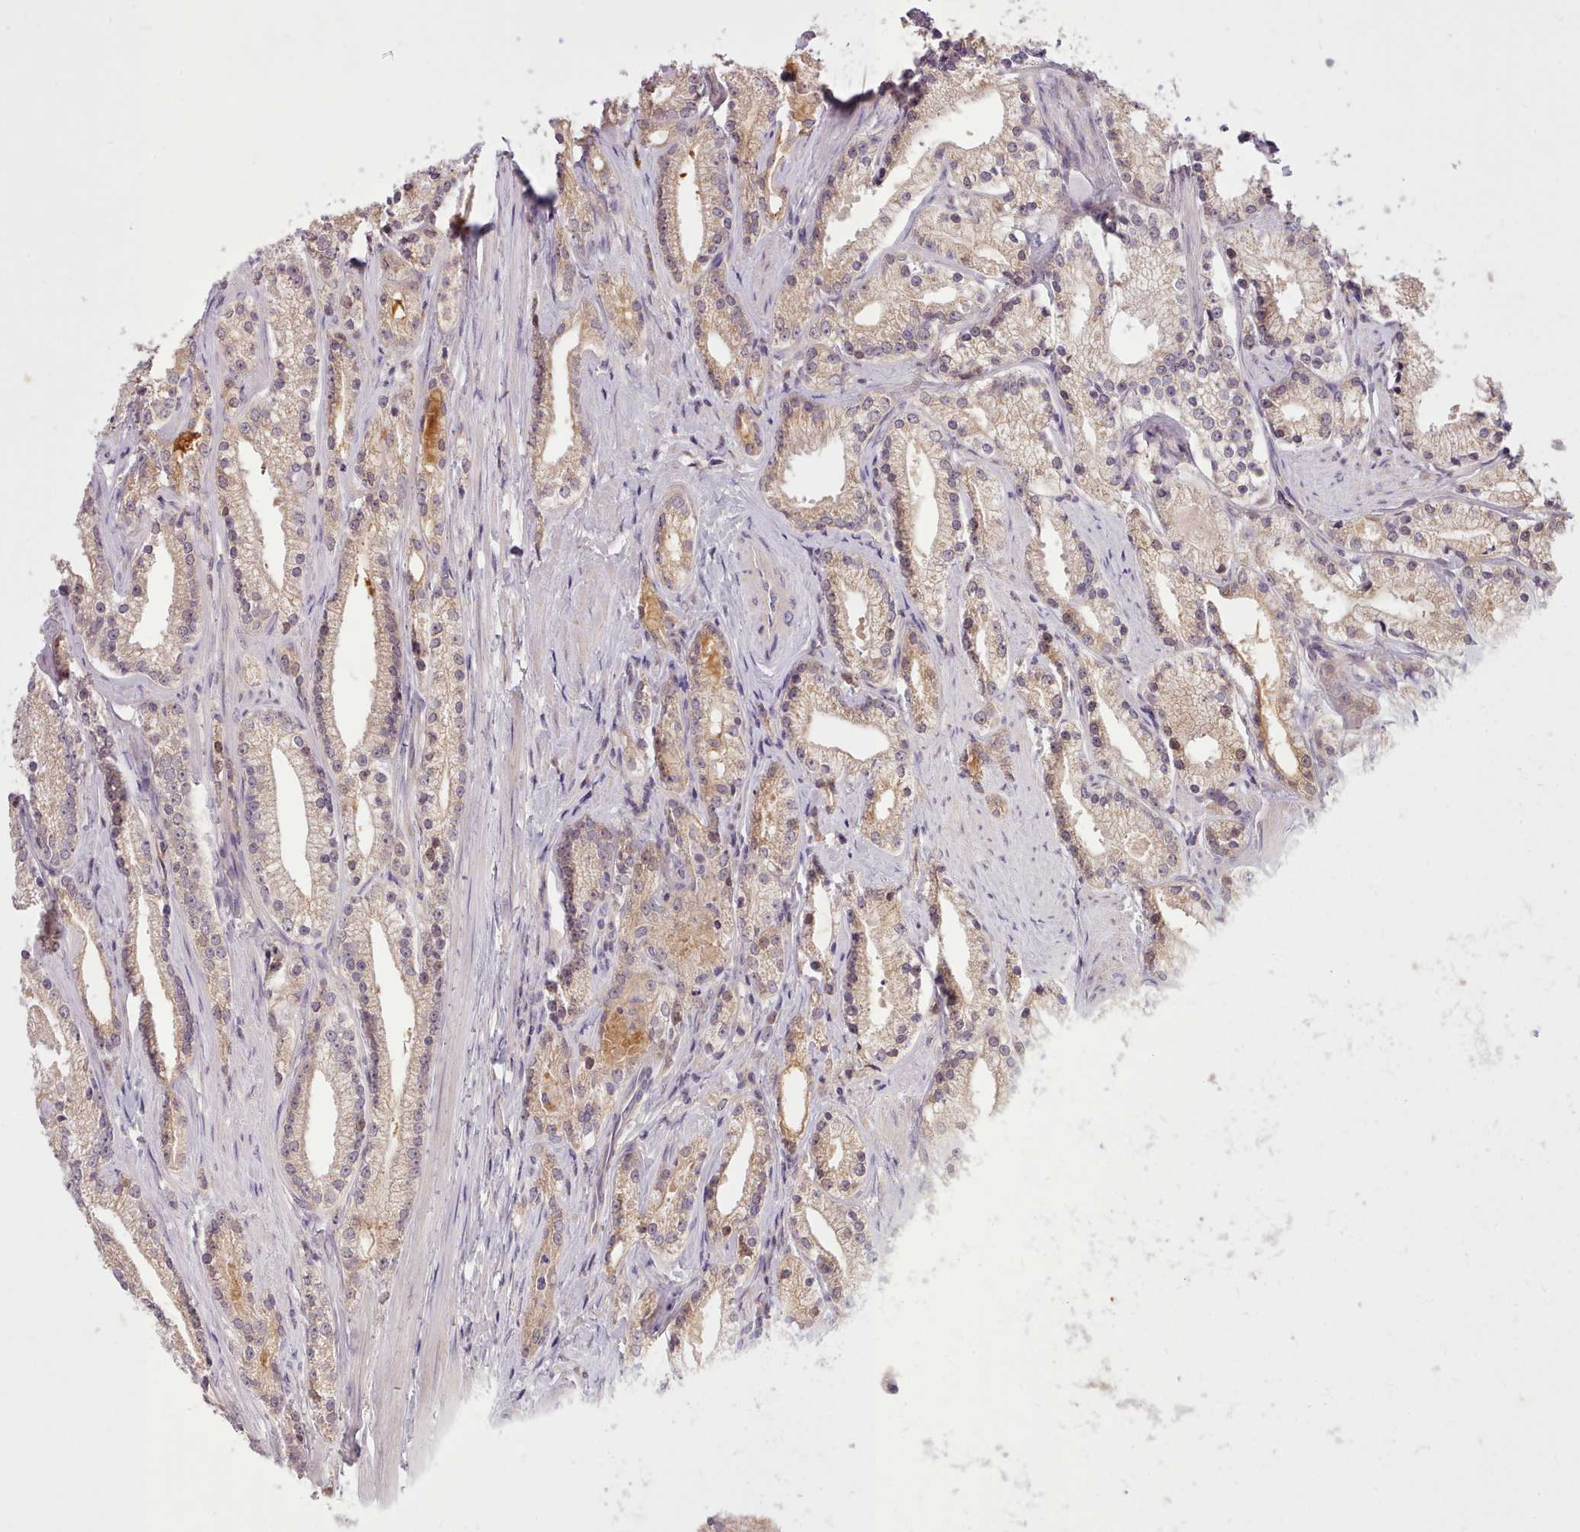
{"staining": {"intensity": "weak", "quantity": ">75%", "location": "cytoplasmic/membranous"}, "tissue": "prostate cancer", "cell_type": "Tumor cells", "image_type": "cancer", "snomed": [{"axis": "morphology", "description": "Adenocarcinoma, Low grade"}, {"axis": "topography", "description": "Prostate"}], "caption": "The immunohistochemical stain labels weak cytoplasmic/membranous positivity in tumor cells of low-grade adenocarcinoma (prostate) tissue.", "gene": "NMRK1", "patient": {"sex": "male", "age": 57}}